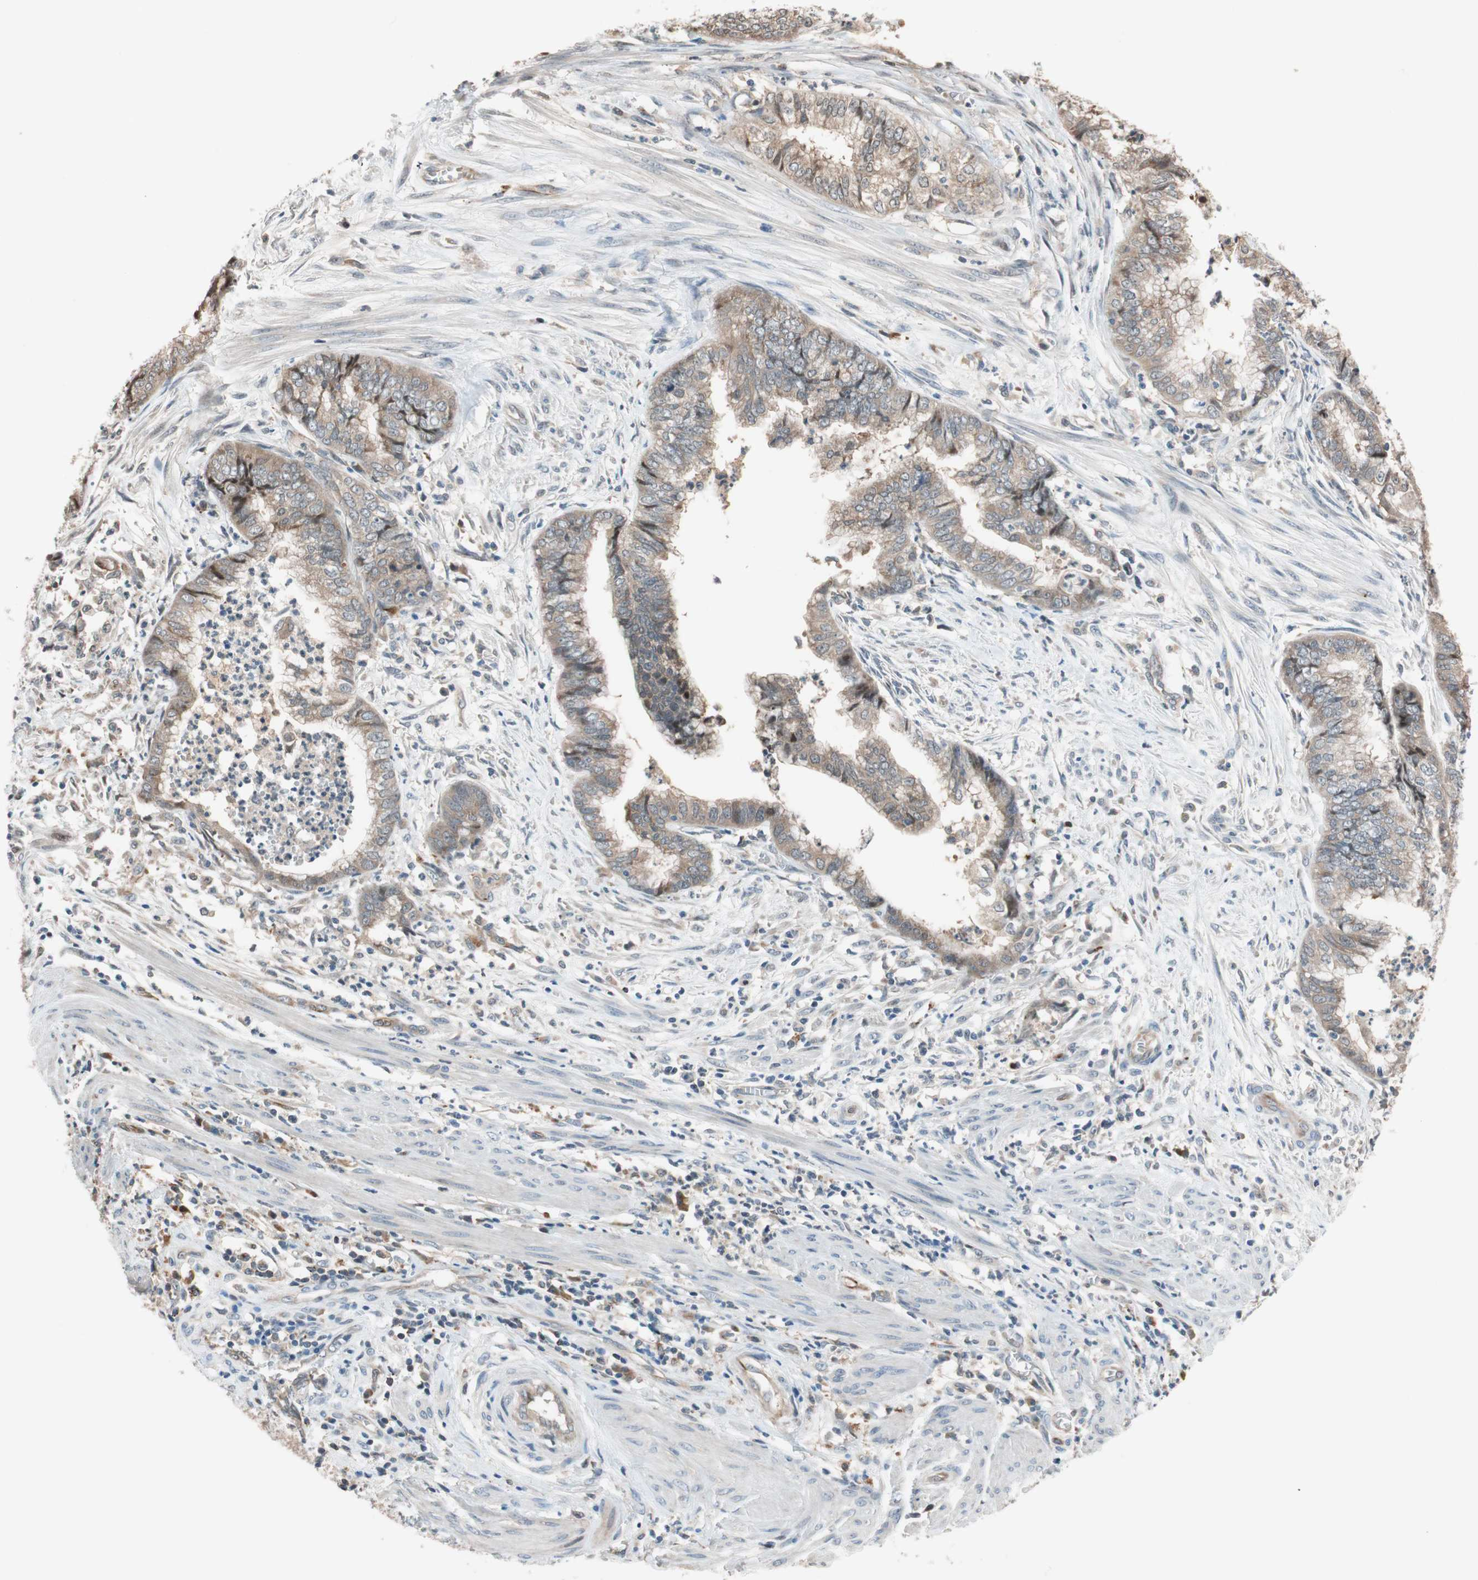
{"staining": {"intensity": "weak", "quantity": ">75%", "location": "cytoplasmic/membranous"}, "tissue": "endometrial cancer", "cell_type": "Tumor cells", "image_type": "cancer", "snomed": [{"axis": "morphology", "description": "Necrosis, NOS"}, {"axis": "morphology", "description": "Adenocarcinoma, NOS"}, {"axis": "topography", "description": "Endometrium"}], "caption": "Human endometrial adenocarcinoma stained with a brown dye displays weak cytoplasmic/membranous positive staining in about >75% of tumor cells.", "gene": "PIK3R3", "patient": {"sex": "female", "age": 79}}